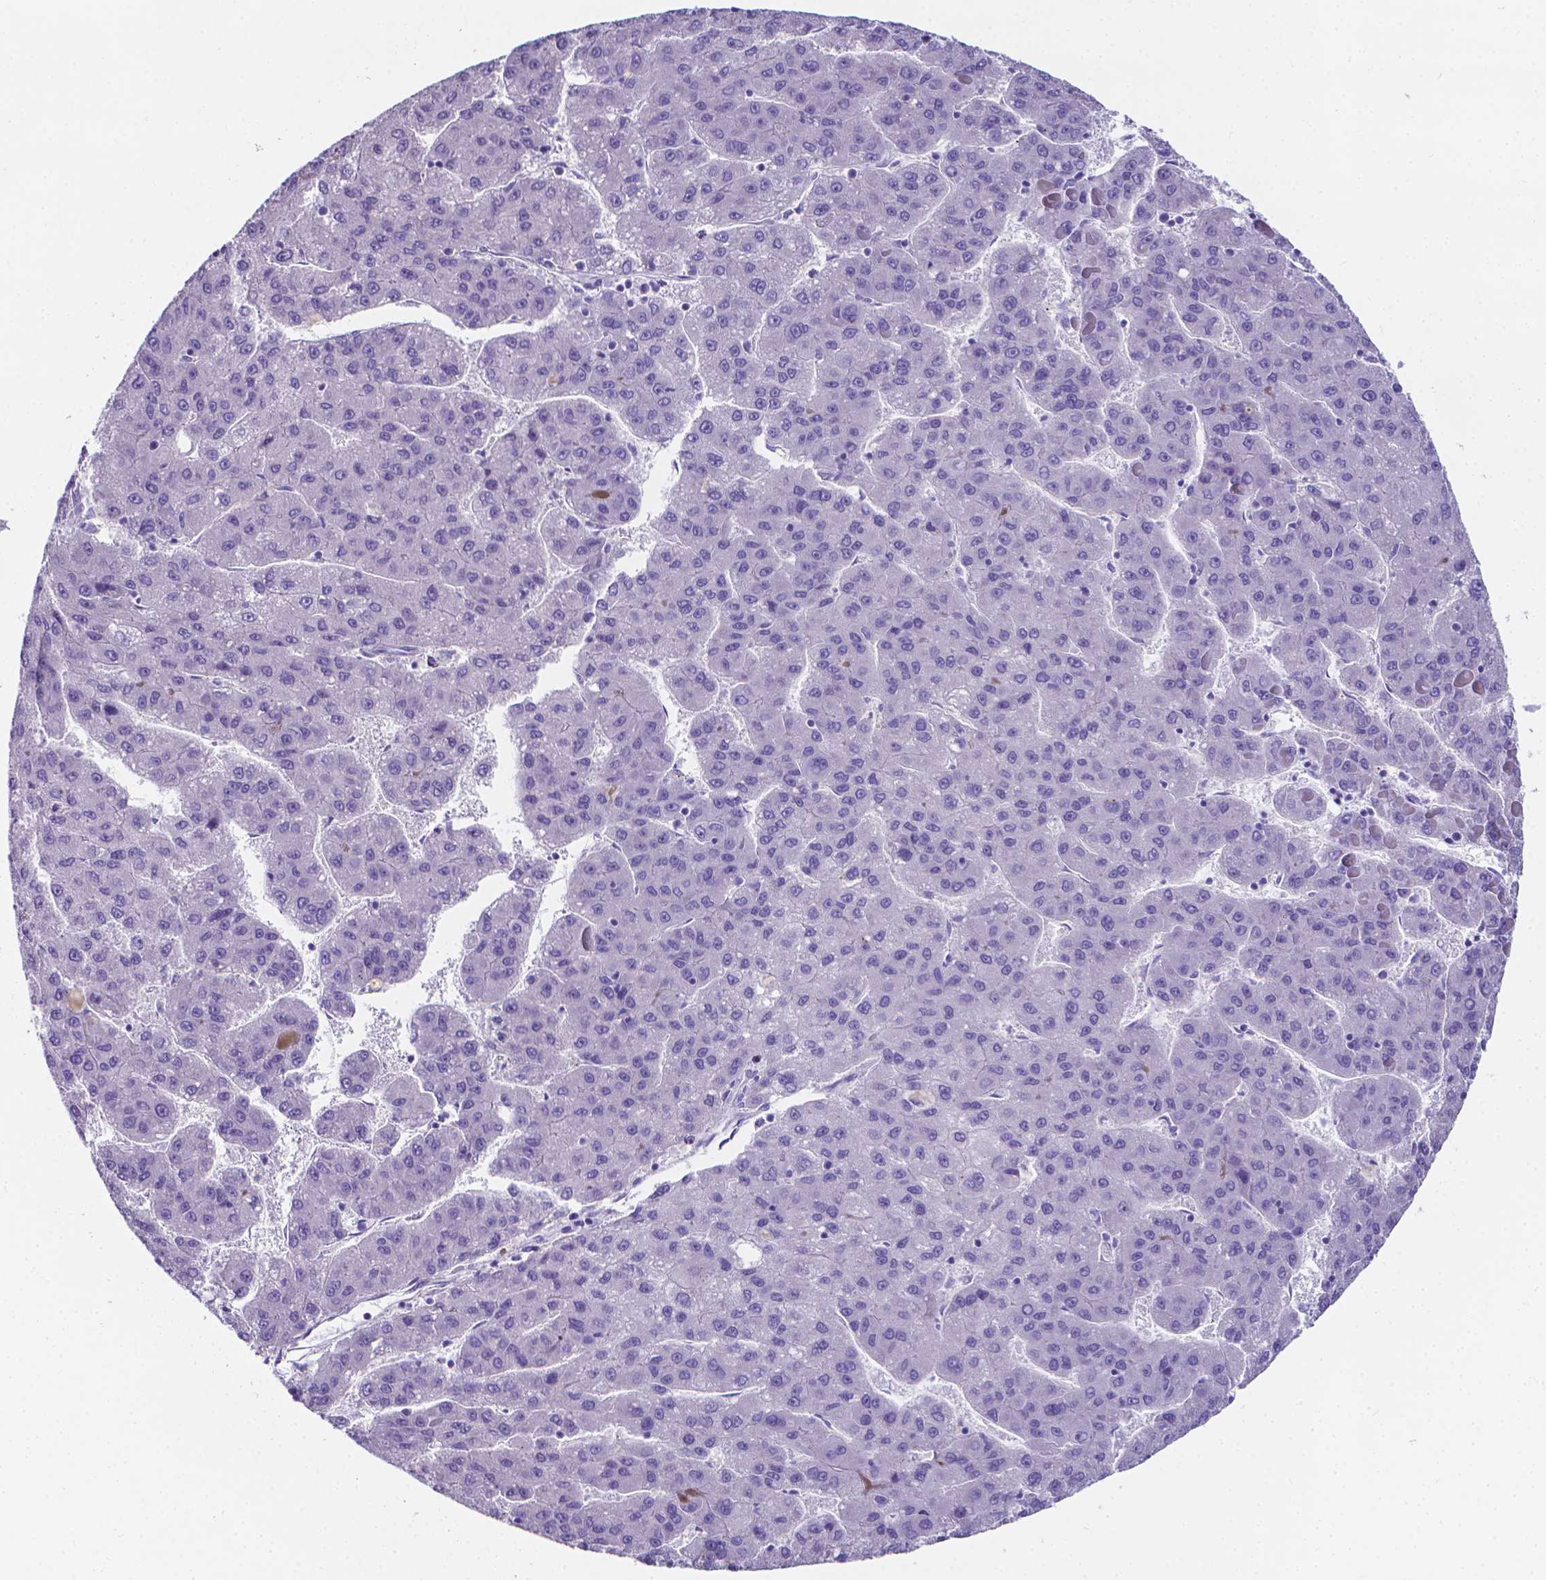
{"staining": {"intensity": "negative", "quantity": "none", "location": "none"}, "tissue": "liver cancer", "cell_type": "Tumor cells", "image_type": "cancer", "snomed": [{"axis": "morphology", "description": "Carcinoma, Hepatocellular, NOS"}, {"axis": "topography", "description": "Liver"}], "caption": "This is an immunohistochemistry histopathology image of liver cancer. There is no staining in tumor cells.", "gene": "LRRC73", "patient": {"sex": "female", "age": 82}}